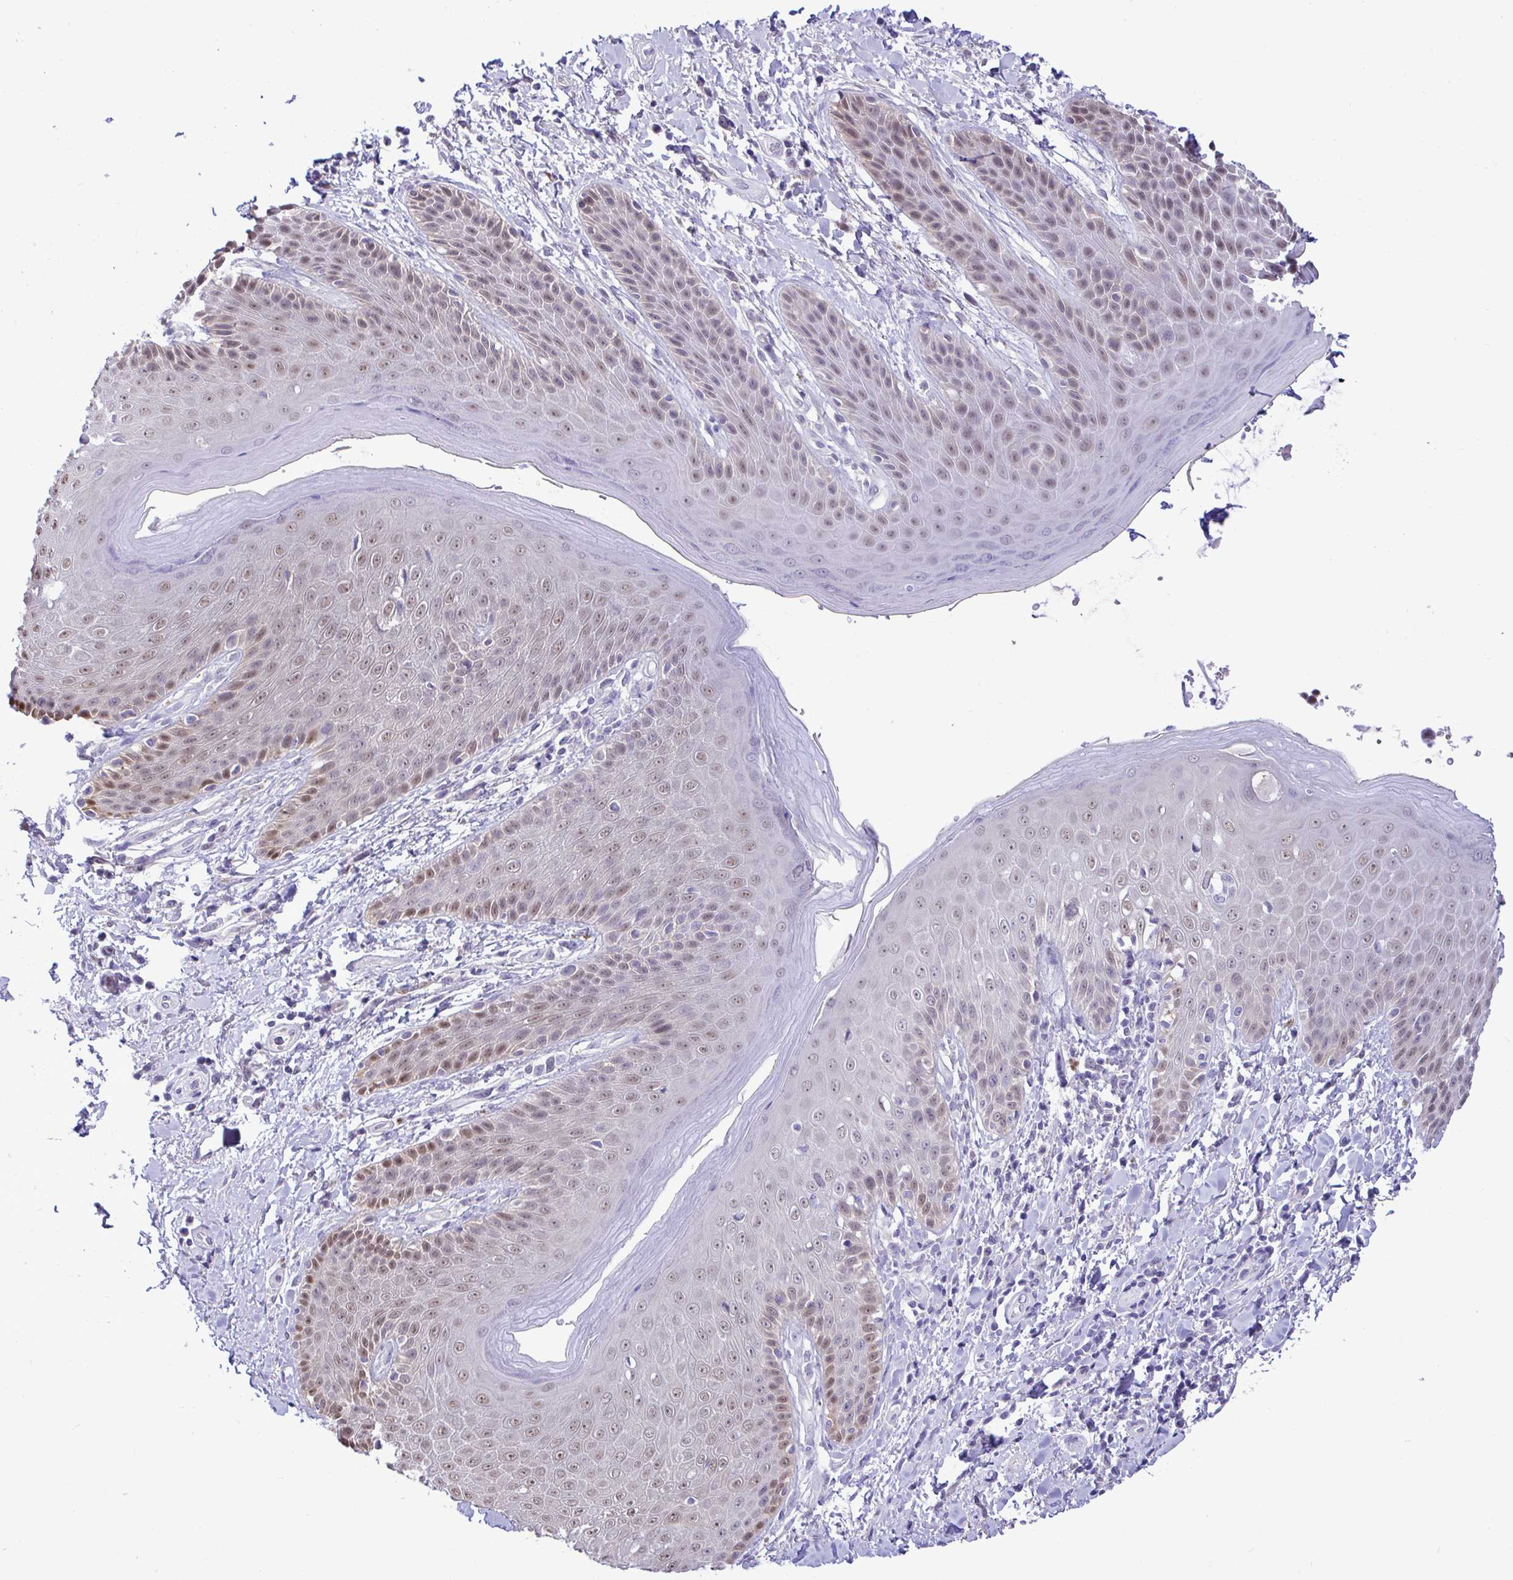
{"staining": {"intensity": "weak", "quantity": "25%-75%", "location": "nuclear"}, "tissue": "skin", "cell_type": "Epidermal cells", "image_type": "normal", "snomed": [{"axis": "morphology", "description": "Normal tissue, NOS"}, {"axis": "topography", "description": "Anal"}, {"axis": "topography", "description": "Peripheral nerve tissue"}], "caption": "Approximately 25%-75% of epidermal cells in unremarkable skin show weak nuclear protein staining as visualized by brown immunohistochemical staining.", "gene": "ZNF485", "patient": {"sex": "male", "age": 51}}